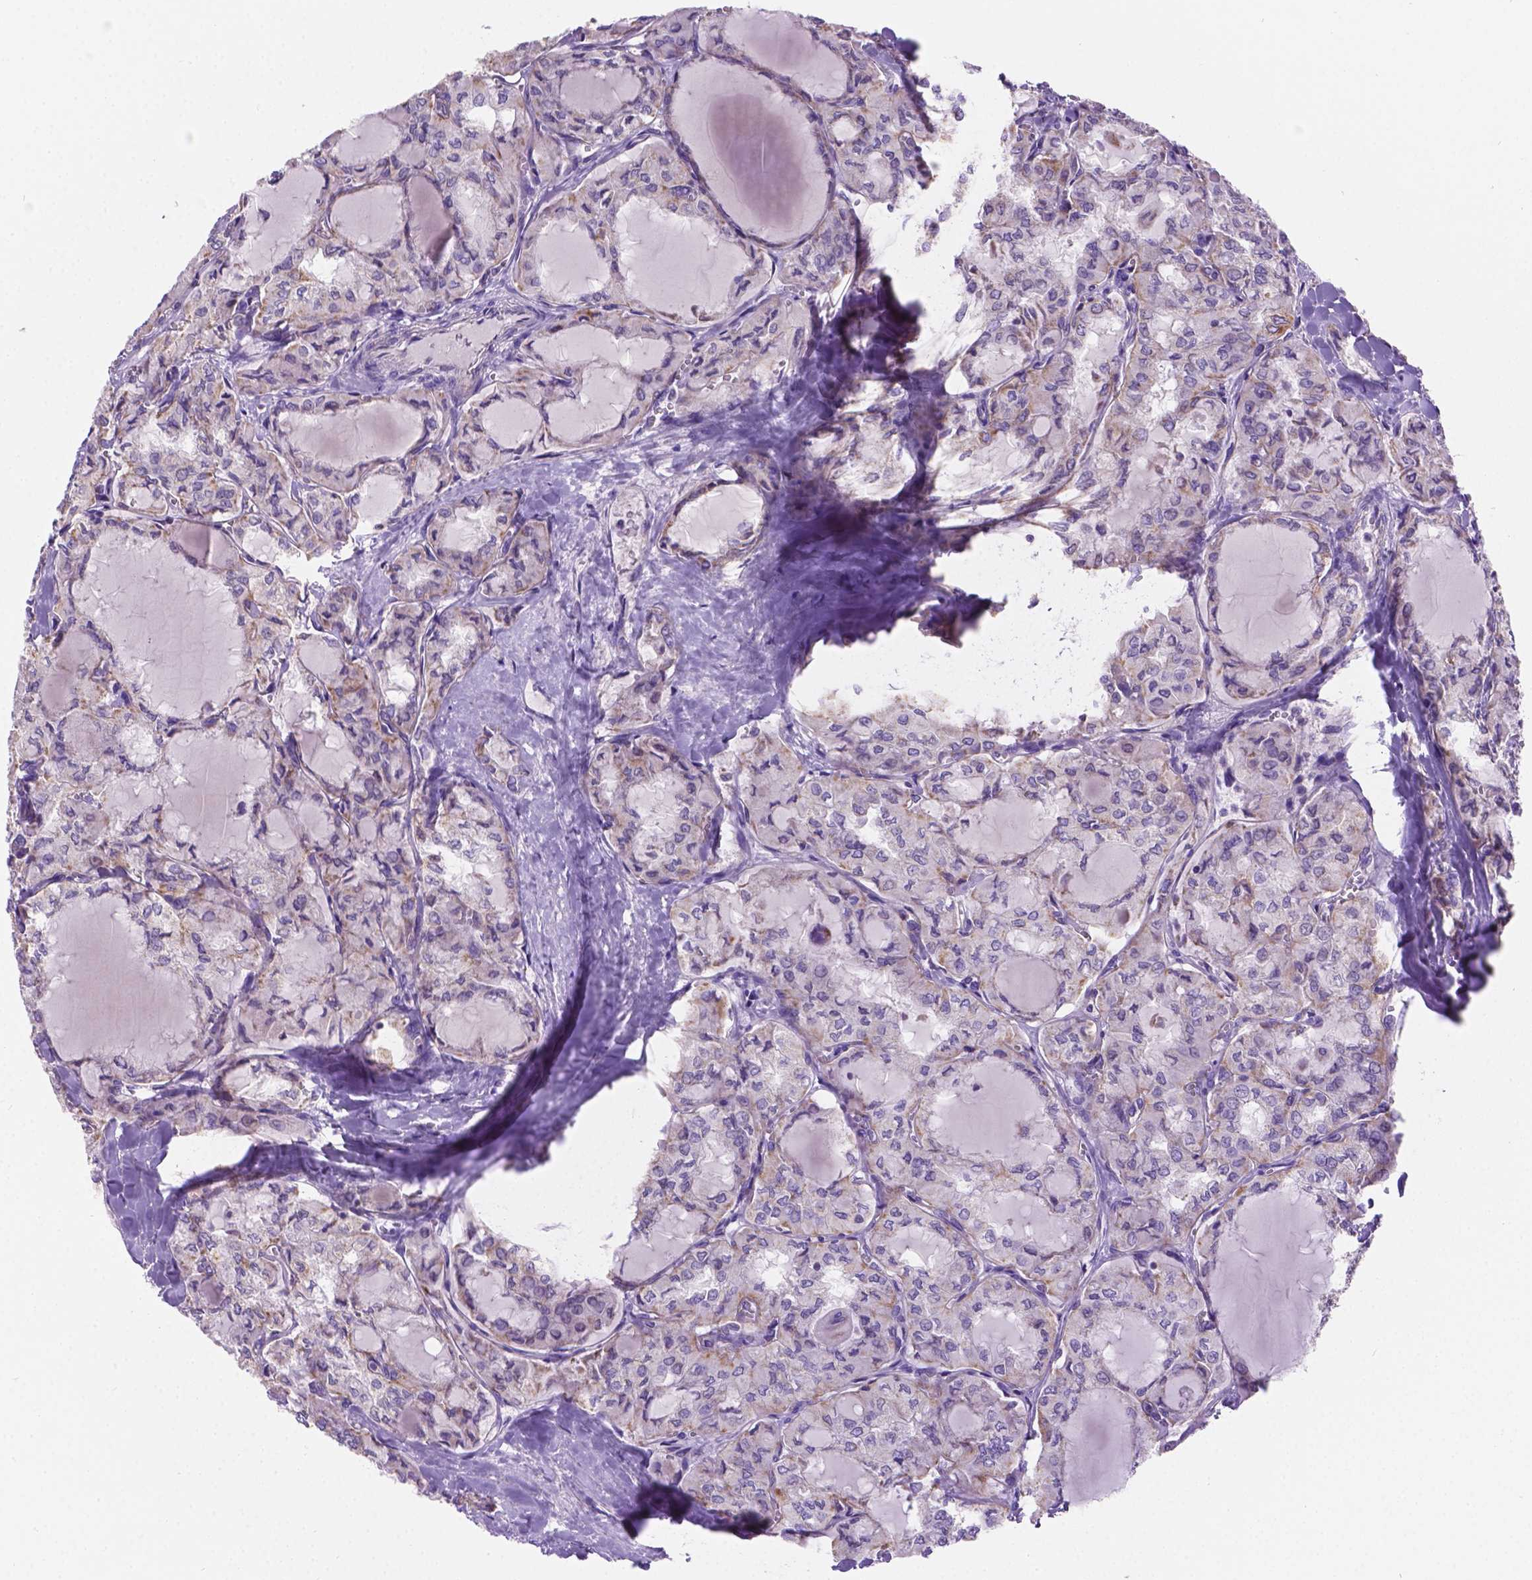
{"staining": {"intensity": "weak", "quantity": "<25%", "location": "cytoplasmic/membranous"}, "tissue": "thyroid cancer", "cell_type": "Tumor cells", "image_type": "cancer", "snomed": [{"axis": "morphology", "description": "Papillary adenocarcinoma, NOS"}, {"axis": "topography", "description": "Thyroid gland"}], "caption": "This image is of papillary adenocarcinoma (thyroid) stained with IHC to label a protein in brown with the nuclei are counter-stained blue. There is no positivity in tumor cells.", "gene": "CSPG5", "patient": {"sex": "male", "age": 20}}